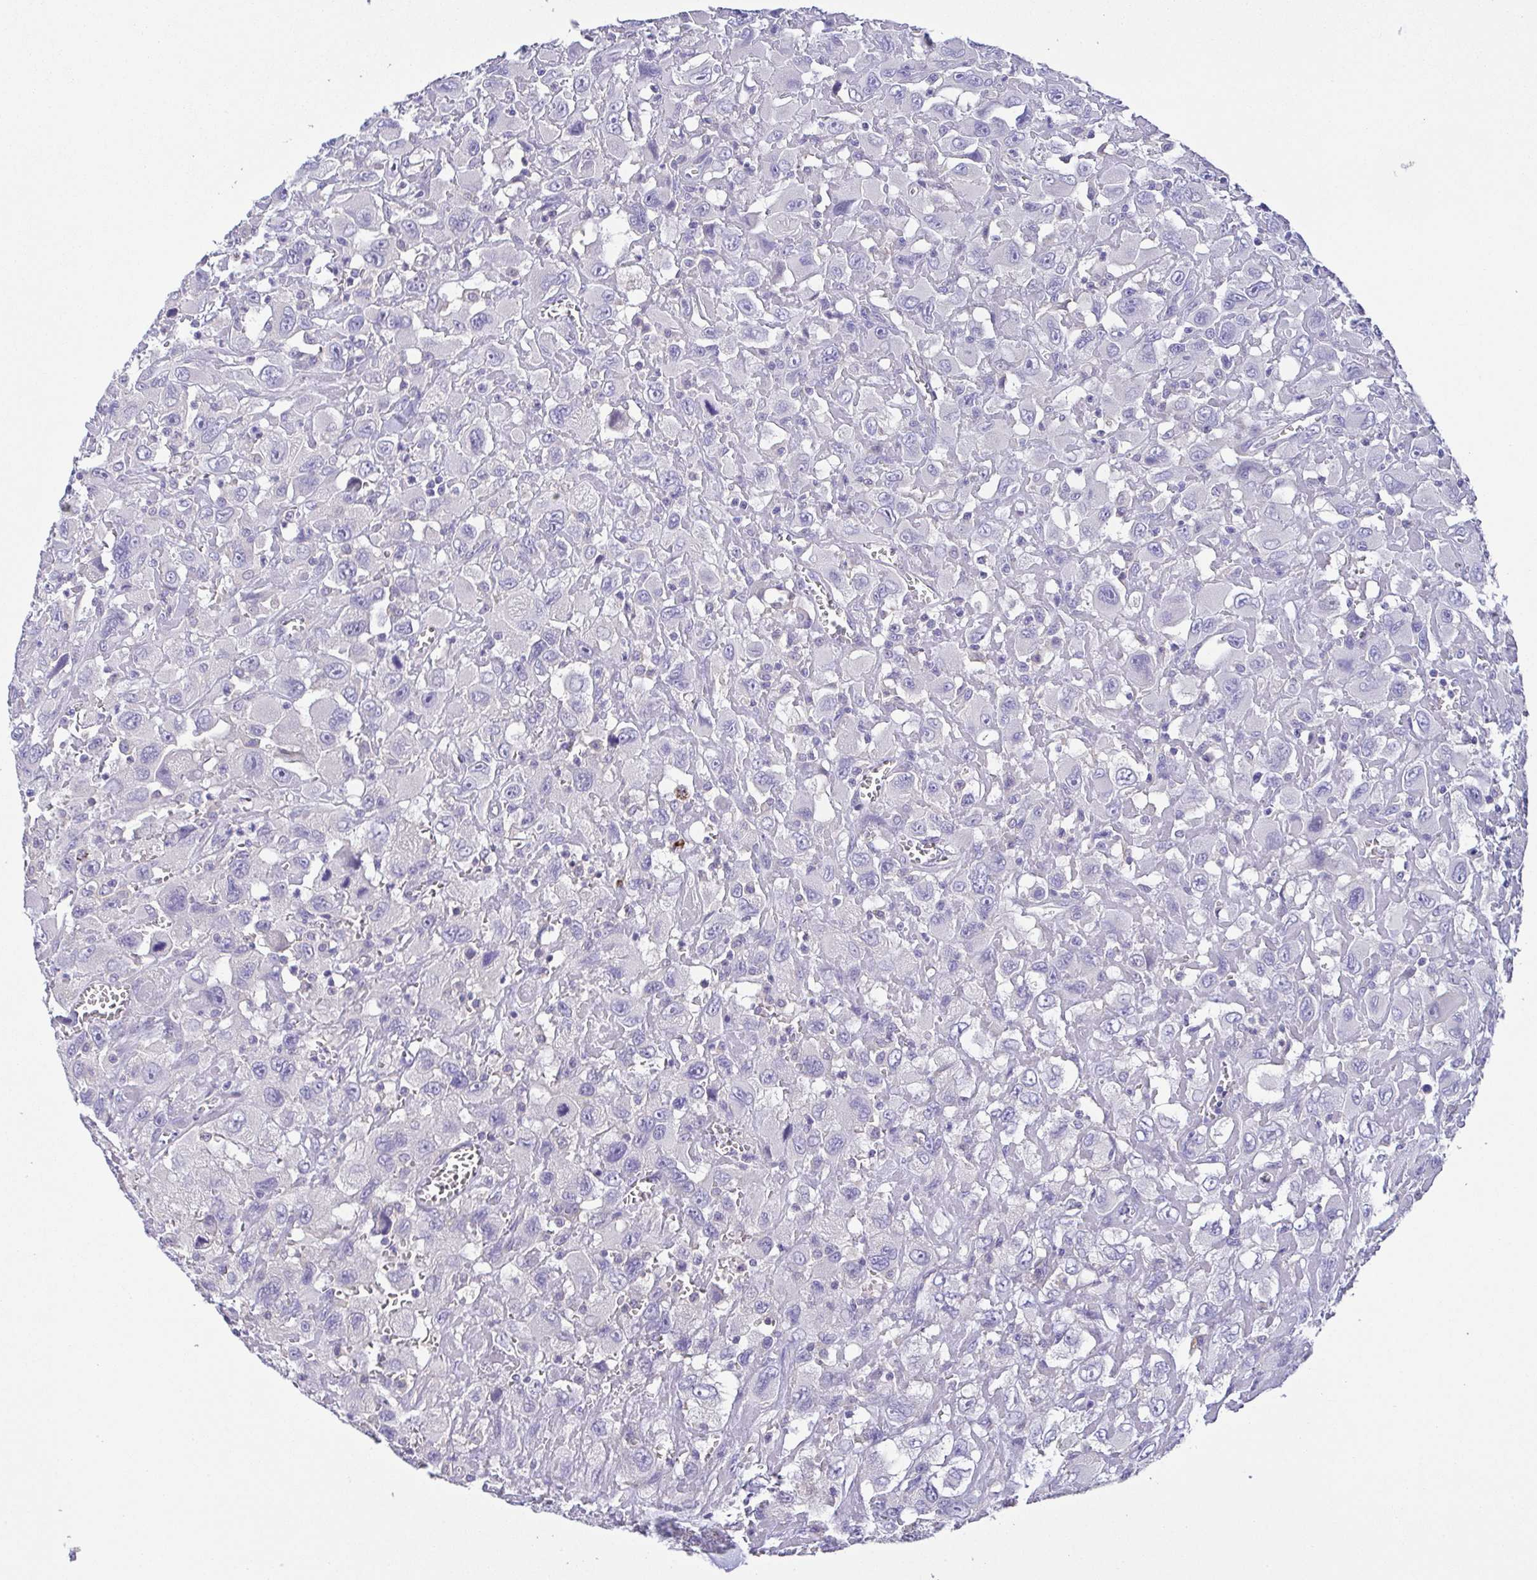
{"staining": {"intensity": "negative", "quantity": "none", "location": "none"}, "tissue": "head and neck cancer", "cell_type": "Tumor cells", "image_type": "cancer", "snomed": [{"axis": "morphology", "description": "Squamous cell carcinoma, NOS"}, {"axis": "morphology", "description": "Squamous cell carcinoma, metastatic, NOS"}, {"axis": "topography", "description": "Oral tissue"}, {"axis": "topography", "description": "Head-Neck"}], "caption": "Tumor cells show no significant staining in head and neck cancer (squamous cell carcinoma).", "gene": "PKDREJ", "patient": {"sex": "female", "age": 85}}